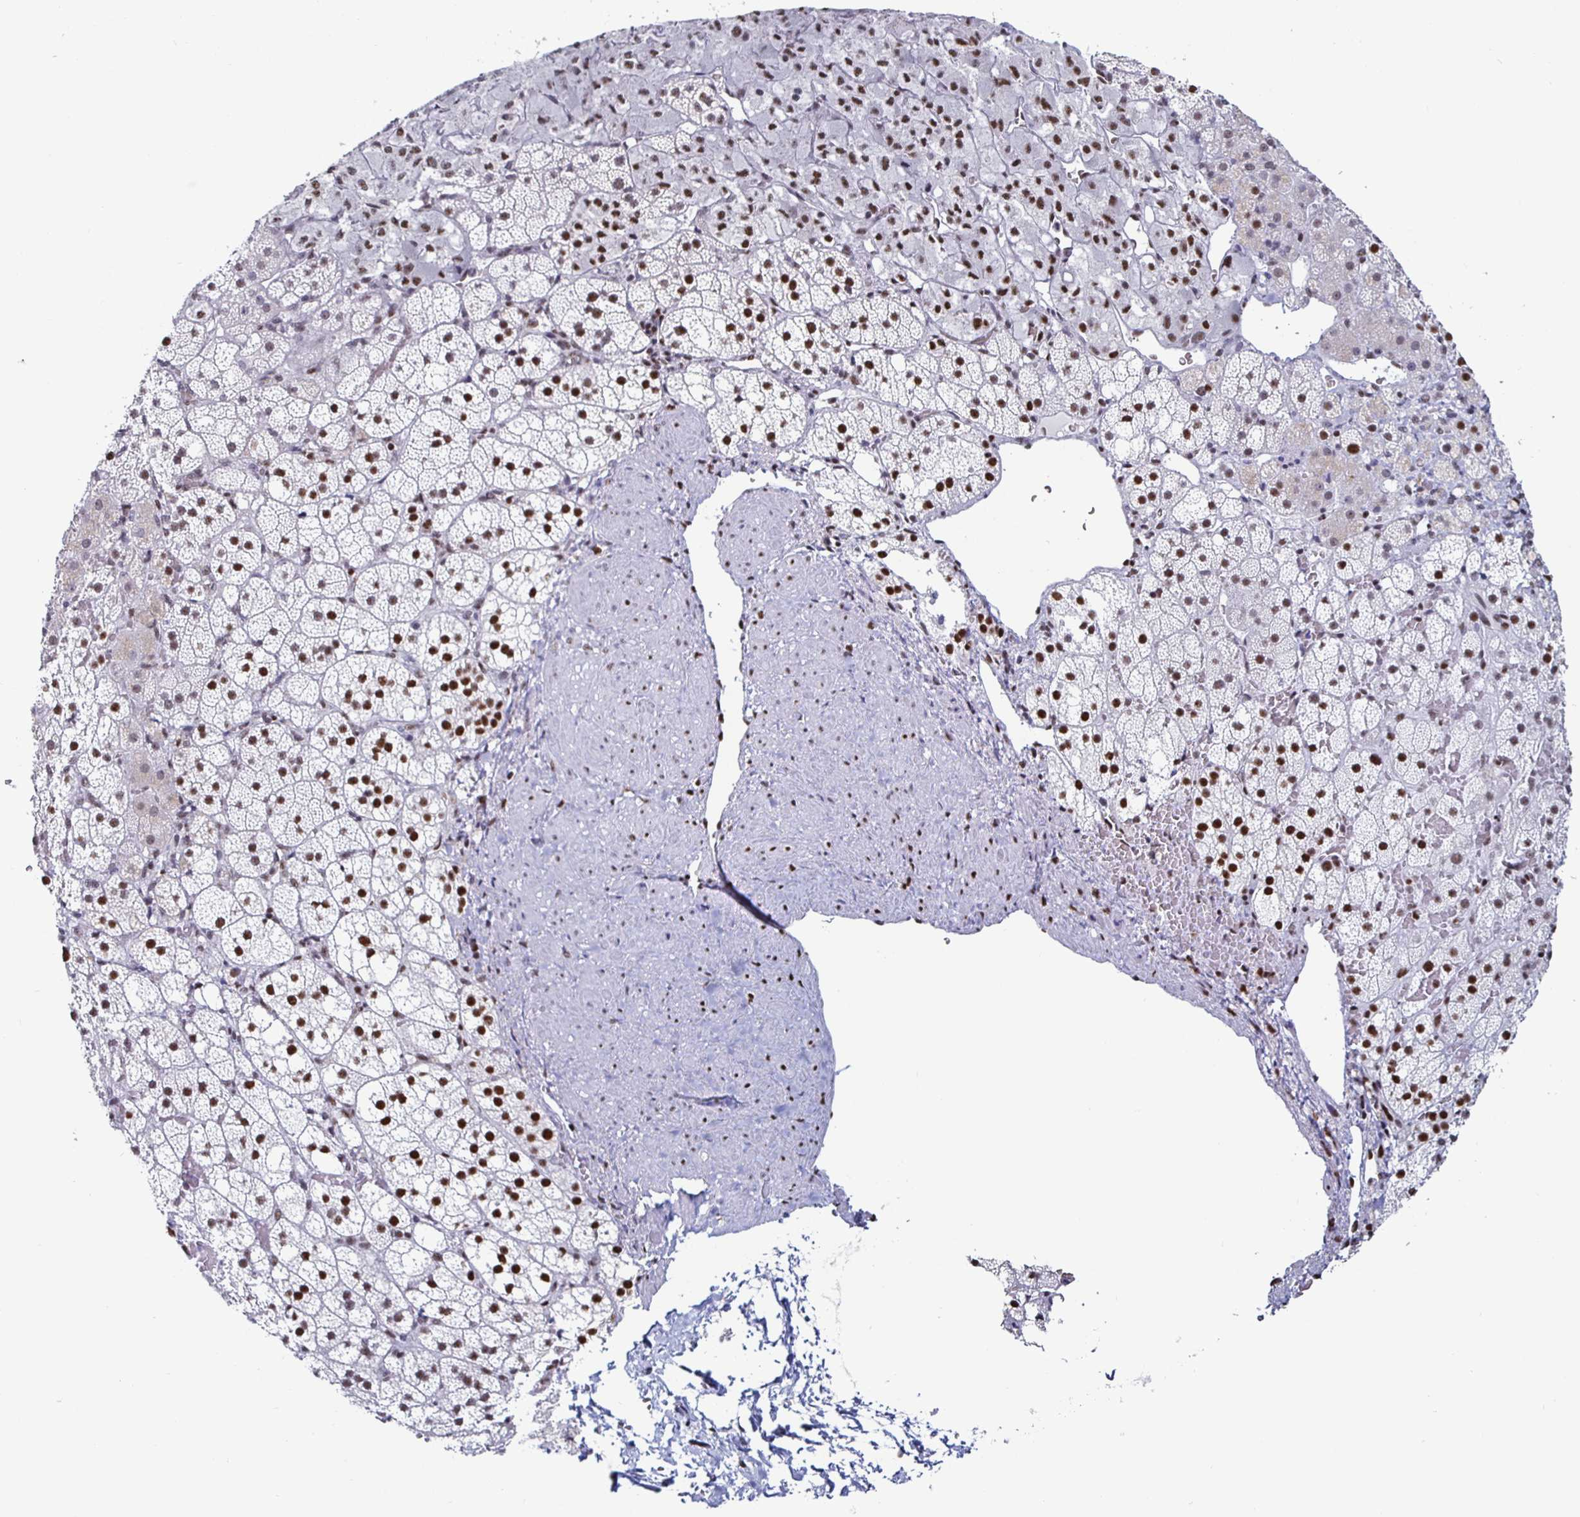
{"staining": {"intensity": "strong", "quantity": "25%-75%", "location": "nuclear"}, "tissue": "adrenal gland", "cell_type": "Glandular cells", "image_type": "normal", "snomed": [{"axis": "morphology", "description": "Normal tissue, NOS"}, {"axis": "topography", "description": "Adrenal gland"}], "caption": "Immunohistochemistry (IHC) of normal adrenal gland shows high levels of strong nuclear expression in about 25%-75% of glandular cells.", "gene": "DDX39B", "patient": {"sex": "male", "age": 53}}